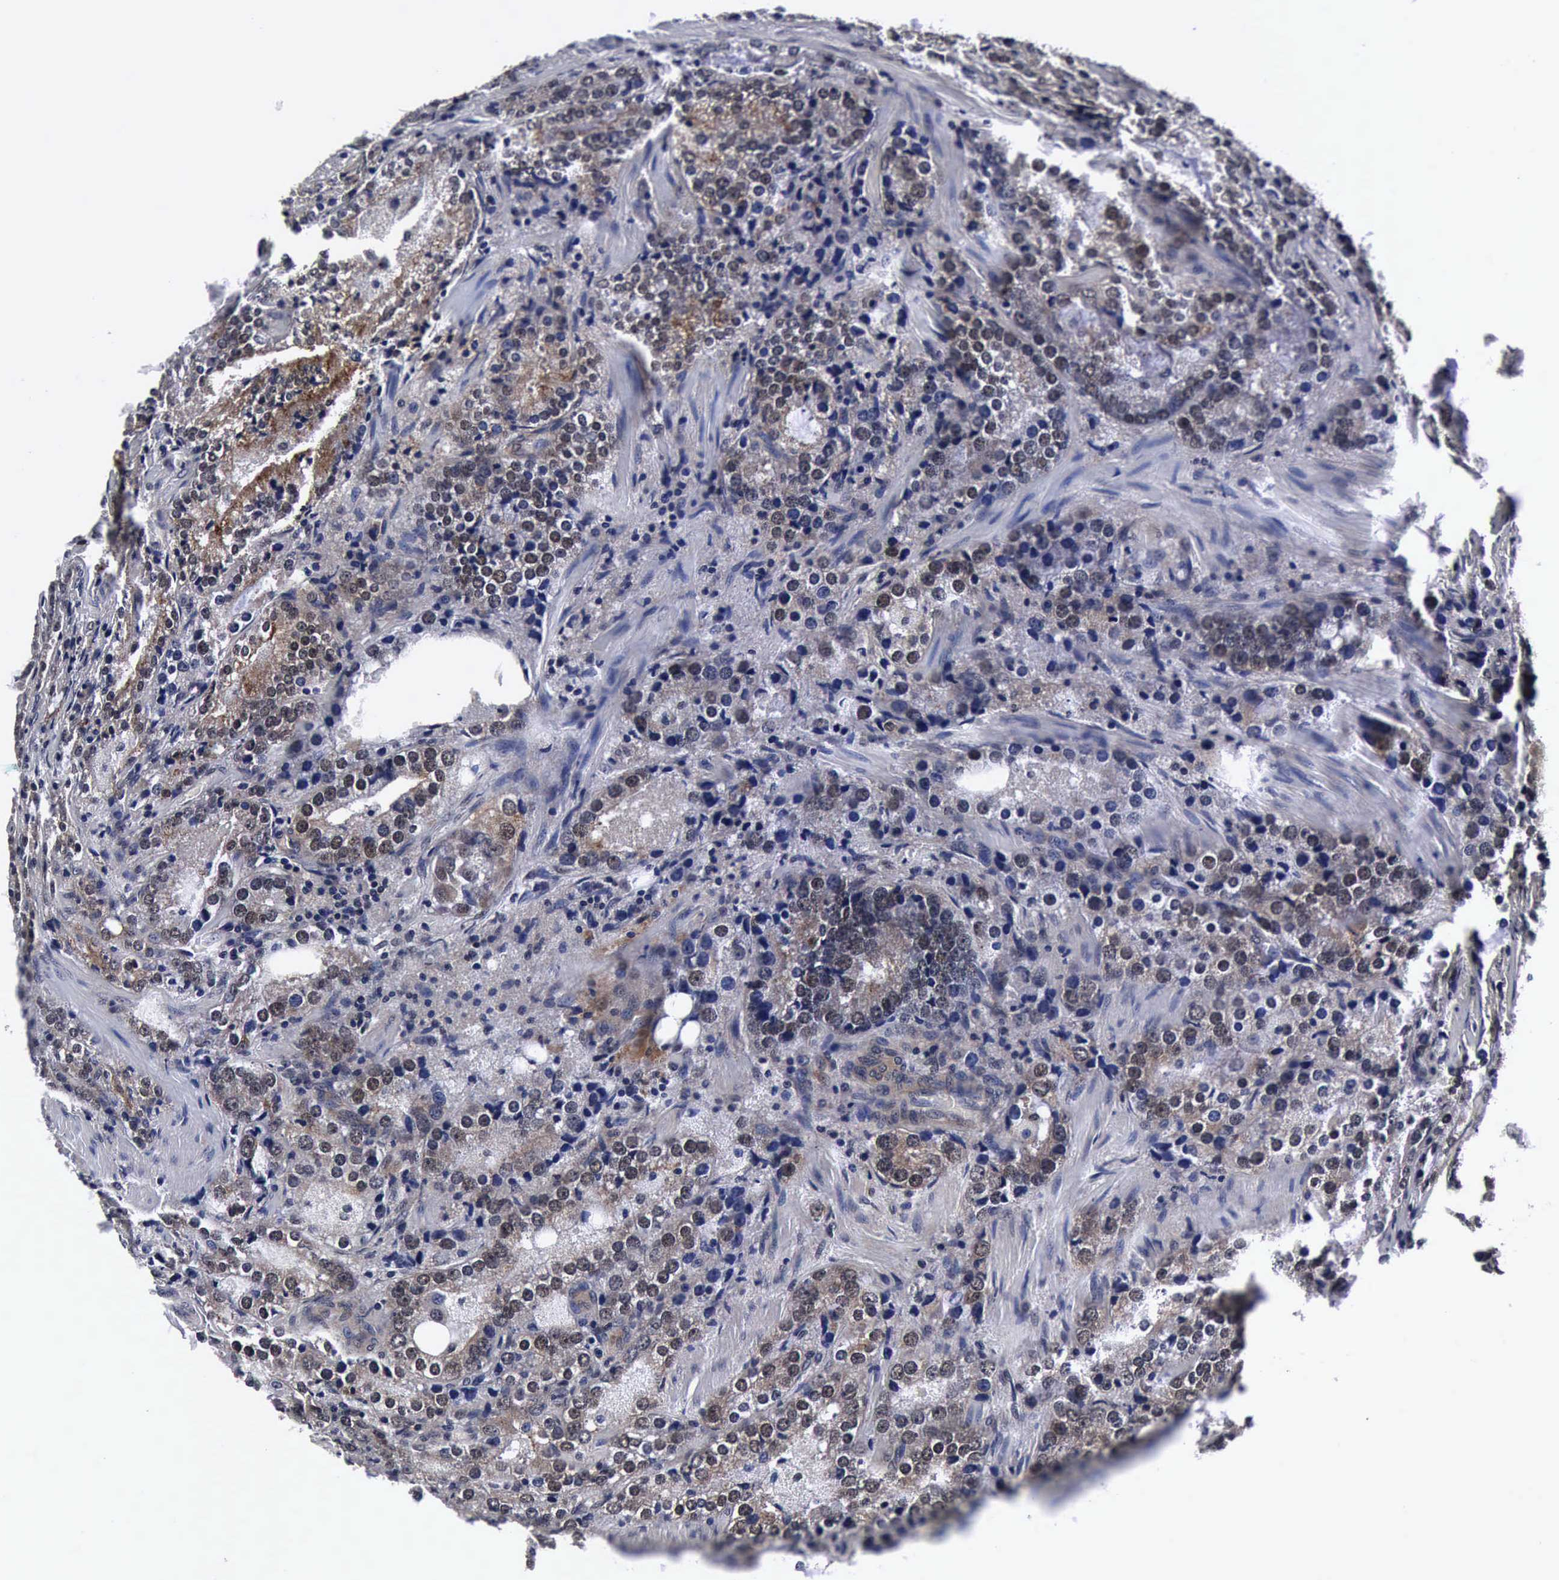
{"staining": {"intensity": "moderate", "quantity": ">75%", "location": "cytoplasmic/membranous,nuclear"}, "tissue": "prostate cancer", "cell_type": "Tumor cells", "image_type": "cancer", "snomed": [{"axis": "morphology", "description": "Adenocarcinoma, High grade"}, {"axis": "topography", "description": "Prostate"}], "caption": "Immunohistochemical staining of prostate cancer displays medium levels of moderate cytoplasmic/membranous and nuclear expression in approximately >75% of tumor cells.", "gene": "UBC", "patient": {"sex": "male", "age": 63}}